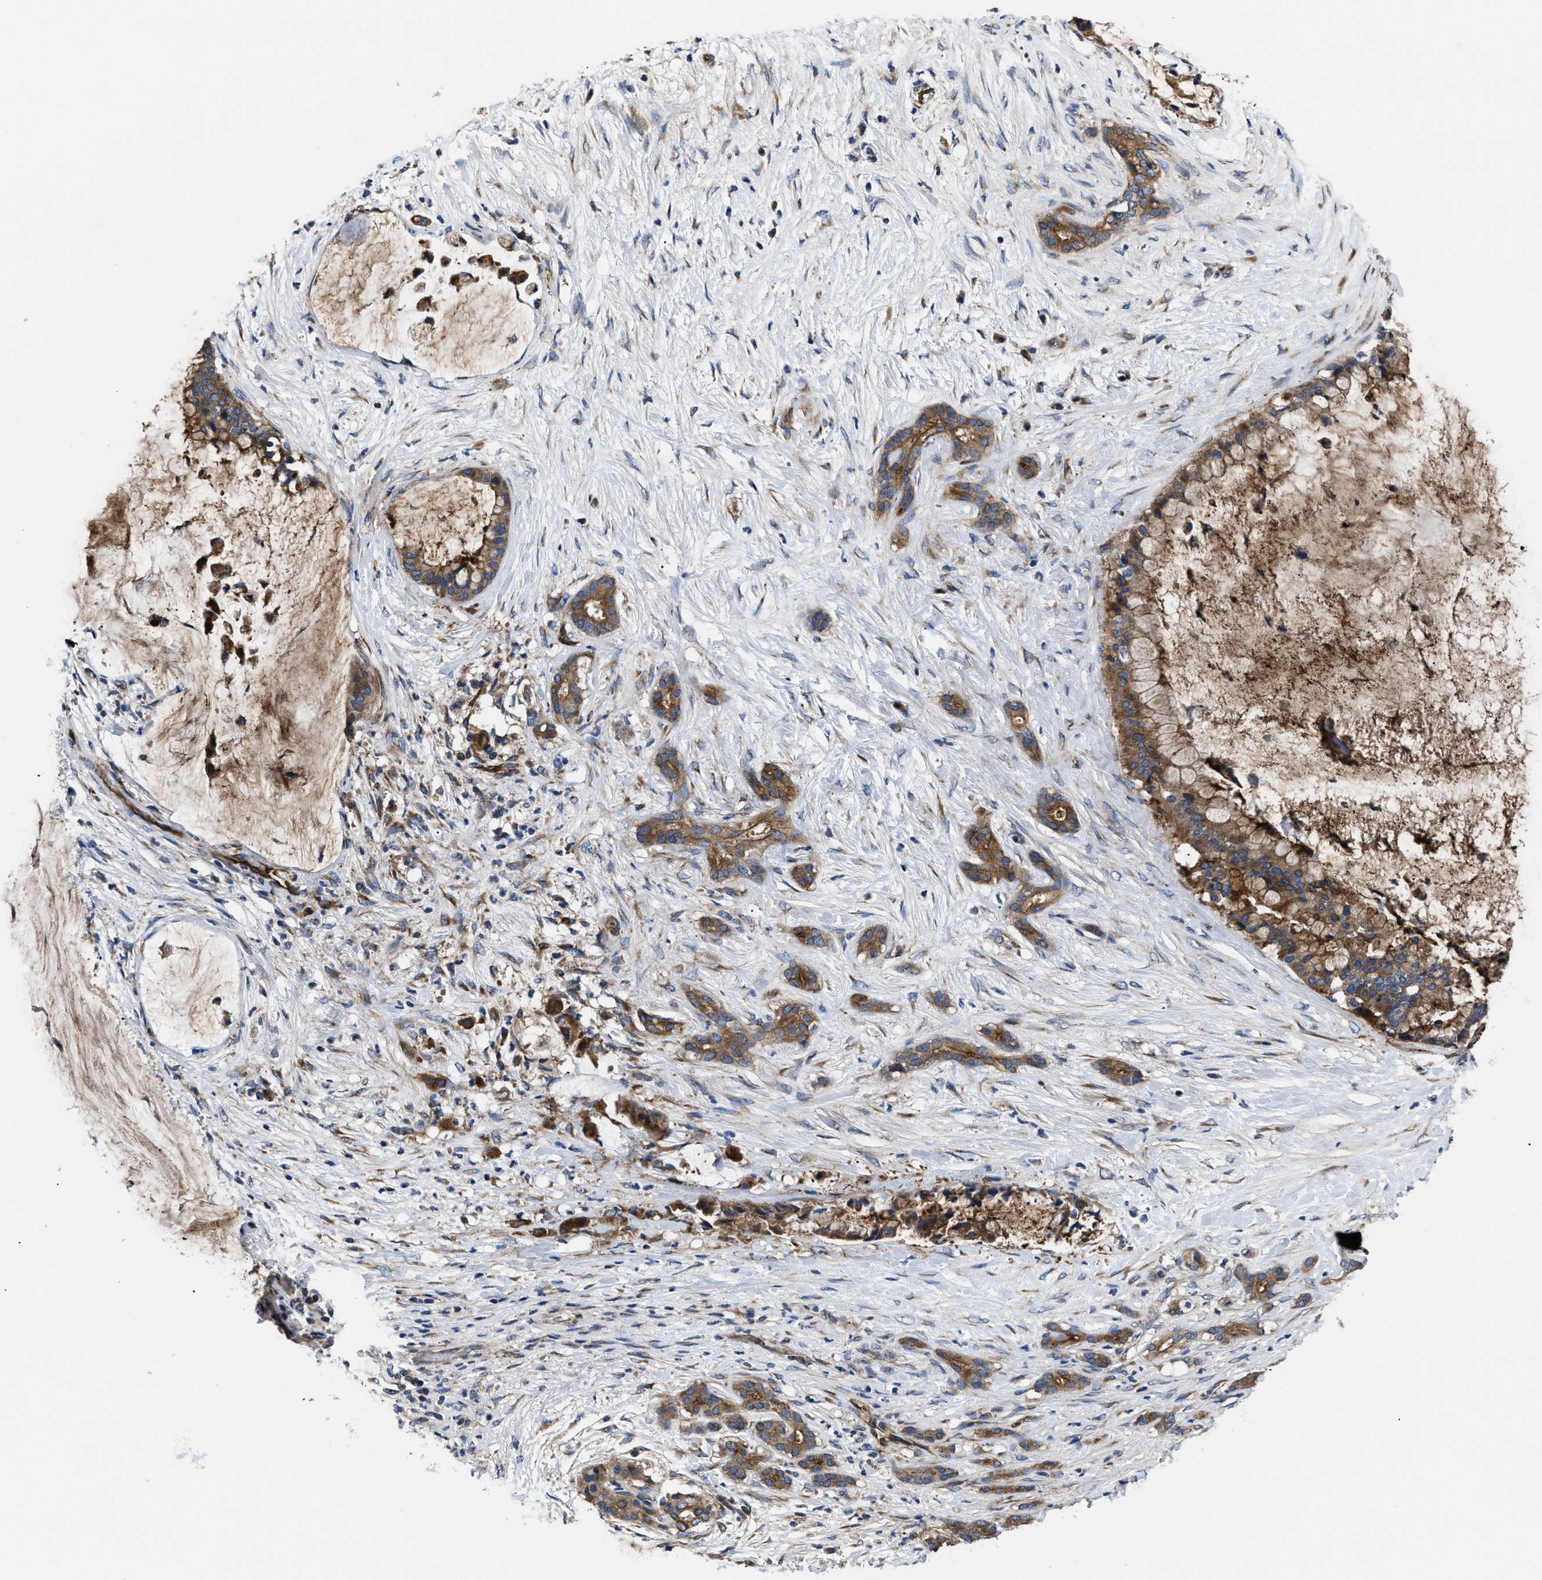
{"staining": {"intensity": "moderate", "quantity": ">75%", "location": "cytoplasmic/membranous"}, "tissue": "pancreatic cancer", "cell_type": "Tumor cells", "image_type": "cancer", "snomed": [{"axis": "morphology", "description": "Adenocarcinoma, NOS"}, {"axis": "topography", "description": "Pancreas"}], "caption": "This is a histology image of immunohistochemistry (IHC) staining of pancreatic cancer (adenocarcinoma), which shows moderate expression in the cytoplasmic/membranous of tumor cells.", "gene": "NT5E", "patient": {"sex": "male", "age": 41}}